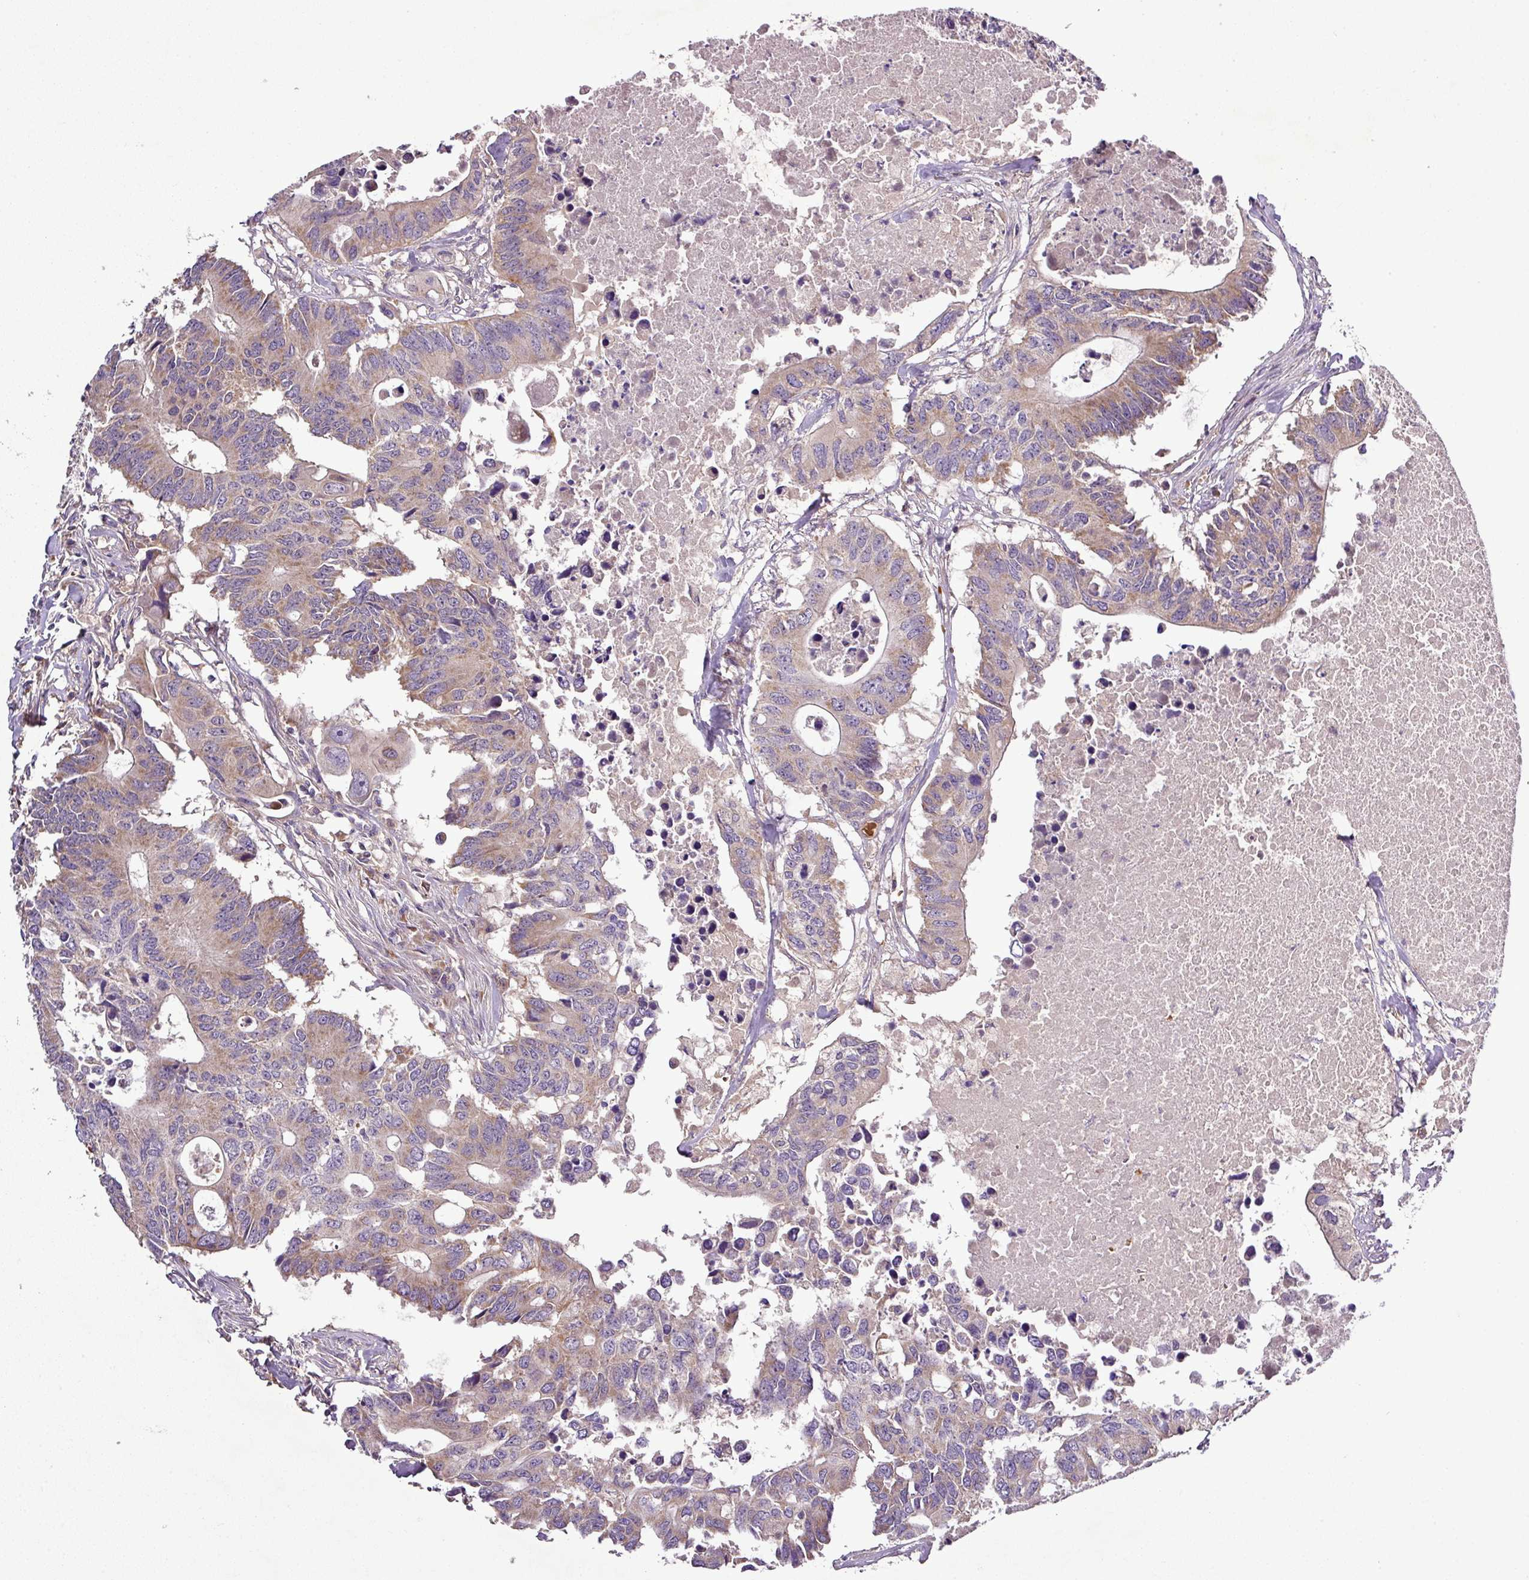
{"staining": {"intensity": "moderate", "quantity": "25%-75%", "location": "cytoplasmic/membranous"}, "tissue": "colorectal cancer", "cell_type": "Tumor cells", "image_type": "cancer", "snomed": [{"axis": "morphology", "description": "Adenocarcinoma, NOS"}, {"axis": "topography", "description": "Colon"}], "caption": "Immunohistochemistry (IHC) image of neoplastic tissue: adenocarcinoma (colorectal) stained using immunohistochemistry shows medium levels of moderate protein expression localized specifically in the cytoplasmic/membranous of tumor cells, appearing as a cytoplasmic/membranous brown color.", "gene": "ZNF513", "patient": {"sex": "male", "age": 71}}